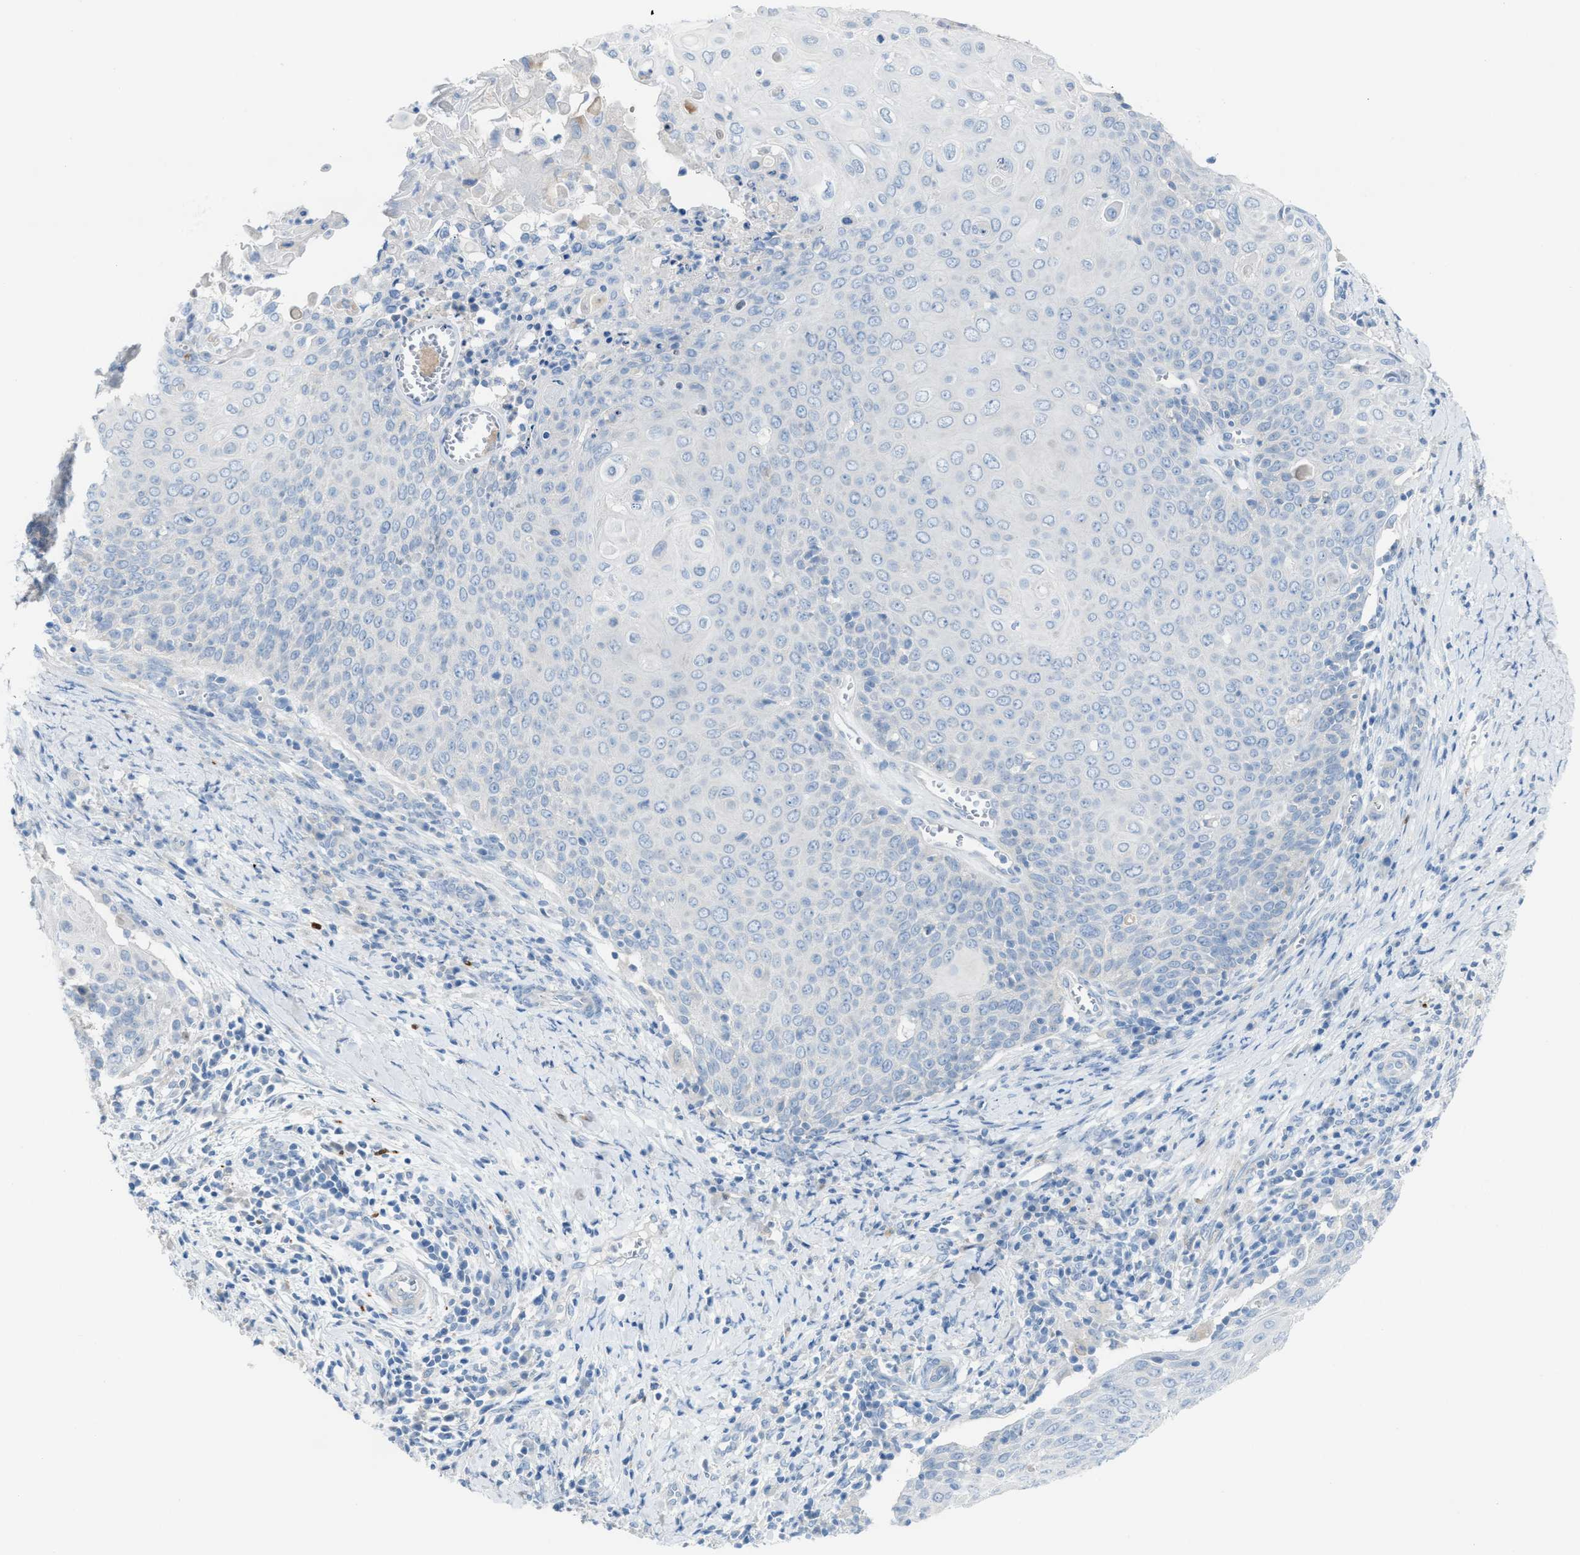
{"staining": {"intensity": "negative", "quantity": "none", "location": "none"}, "tissue": "cervical cancer", "cell_type": "Tumor cells", "image_type": "cancer", "snomed": [{"axis": "morphology", "description": "Squamous cell carcinoma, NOS"}, {"axis": "topography", "description": "Cervix"}], "caption": "The photomicrograph exhibits no staining of tumor cells in cervical cancer.", "gene": "ASPA", "patient": {"sex": "female", "age": 39}}